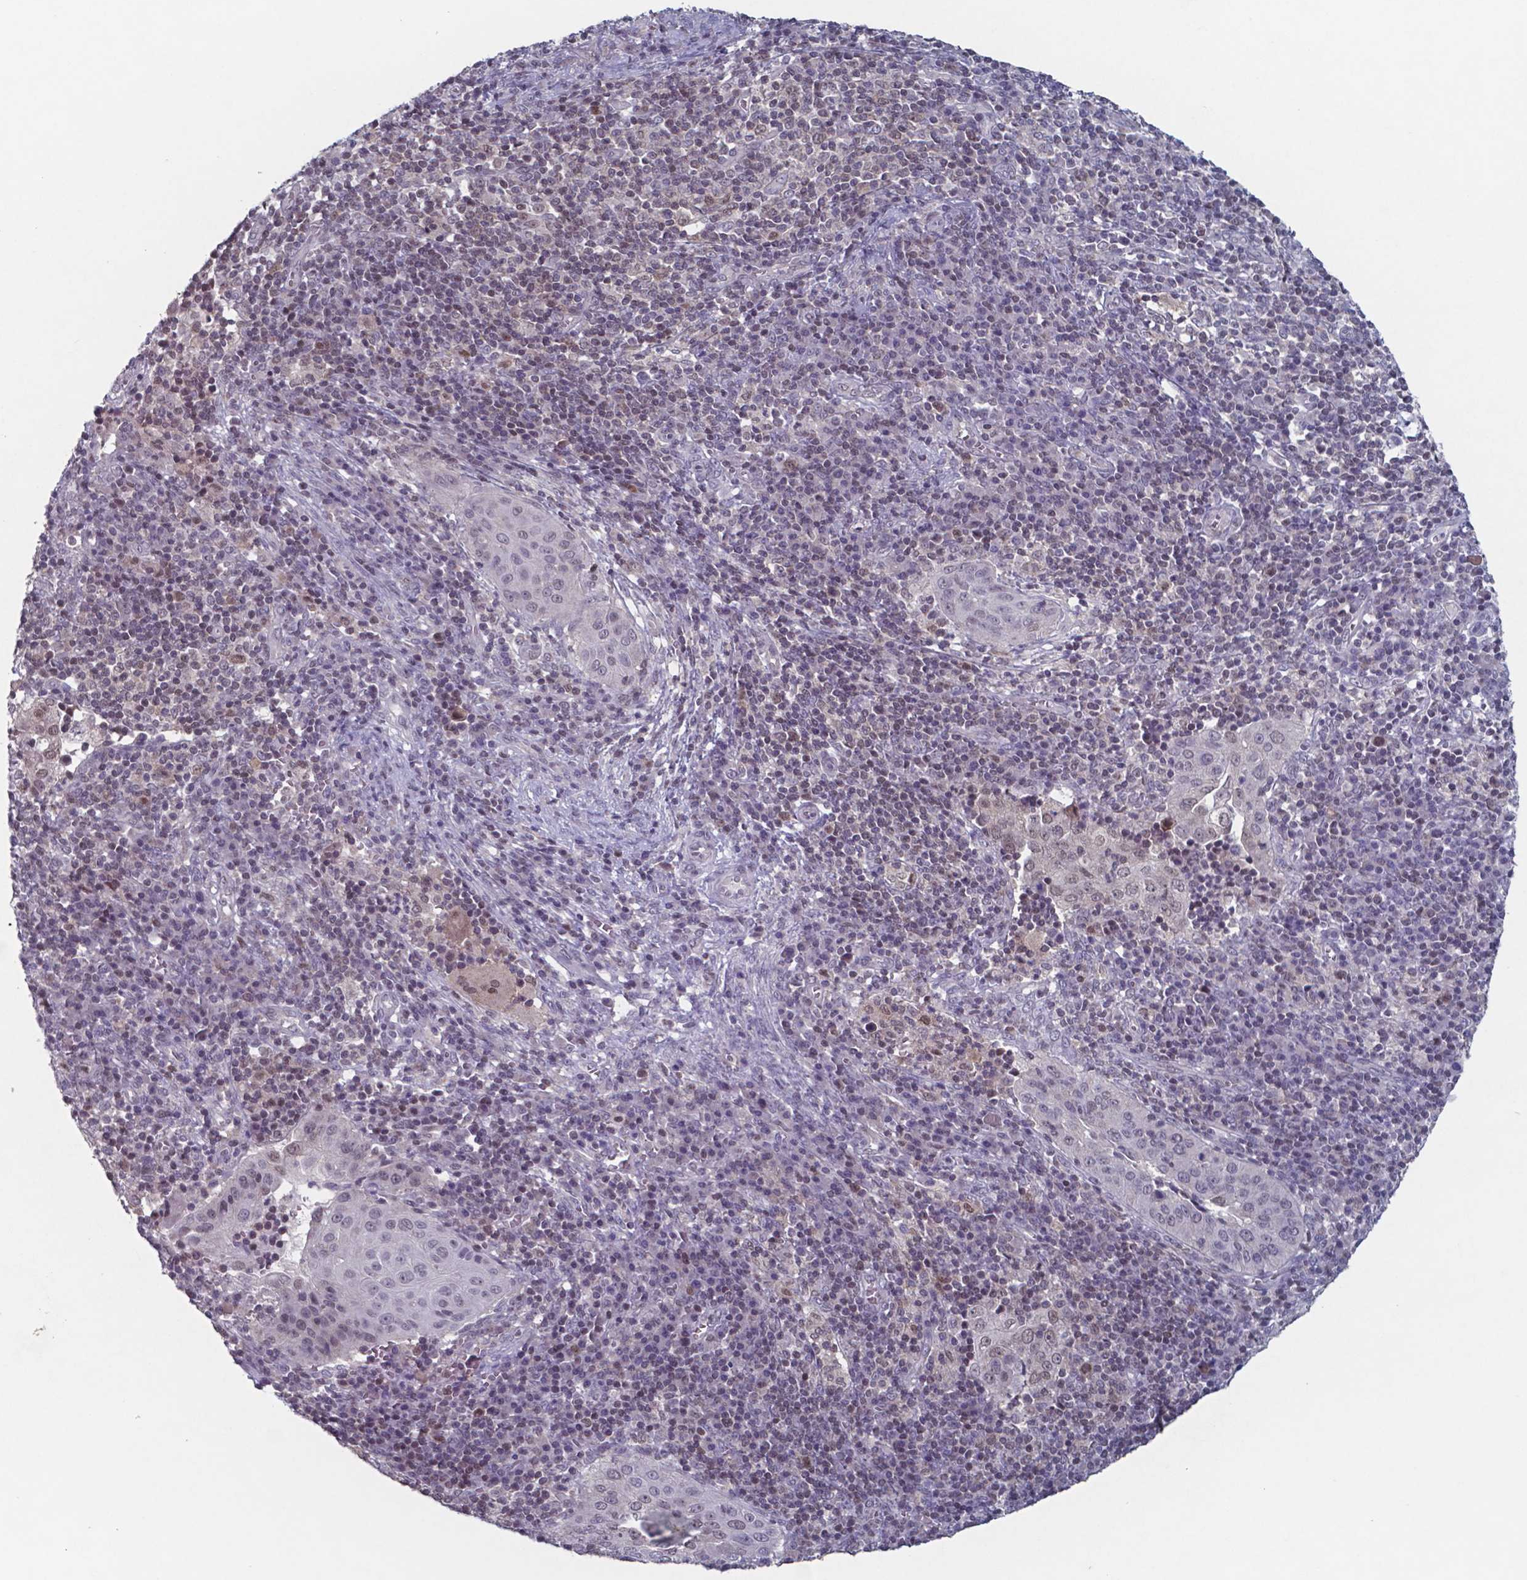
{"staining": {"intensity": "weak", "quantity": "<25%", "location": "nuclear"}, "tissue": "cervical cancer", "cell_type": "Tumor cells", "image_type": "cancer", "snomed": [{"axis": "morphology", "description": "Squamous cell carcinoma, NOS"}, {"axis": "topography", "description": "Cervix"}], "caption": "Tumor cells show no significant staining in cervical cancer. Nuclei are stained in blue.", "gene": "TDP2", "patient": {"sex": "female", "age": 39}}